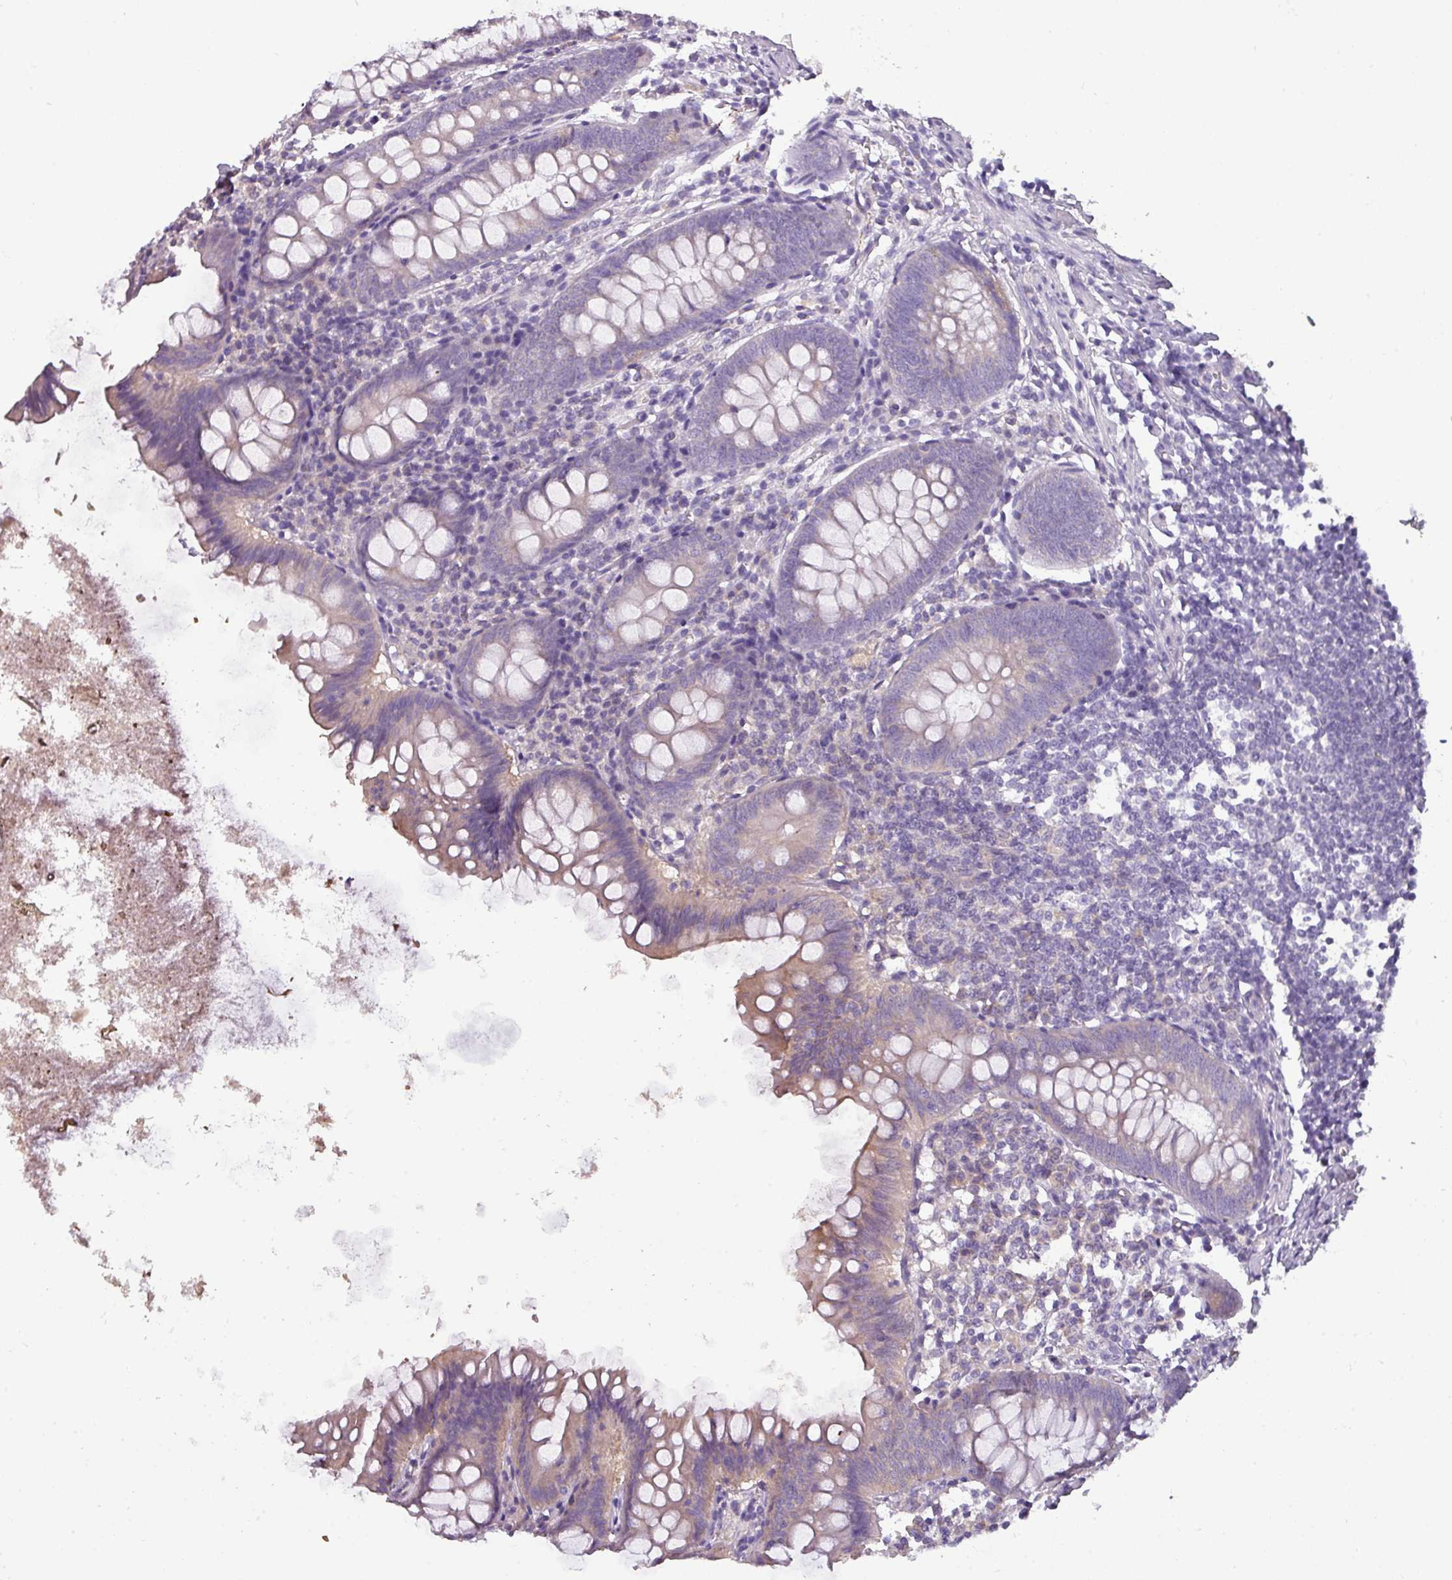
{"staining": {"intensity": "weak", "quantity": "<25%", "location": "cytoplasmic/membranous"}, "tissue": "appendix", "cell_type": "Glandular cells", "image_type": "normal", "snomed": [{"axis": "morphology", "description": "Normal tissue, NOS"}, {"axis": "topography", "description": "Appendix"}], "caption": "Micrograph shows no protein positivity in glandular cells of benign appendix. (Stains: DAB (3,3'-diaminobenzidine) immunohistochemistry (IHC) with hematoxylin counter stain, Microscopy: brightfield microscopy at high magnification).", "gene": "DNAAF9", "patient": {"sex": "female", "age": 51}}